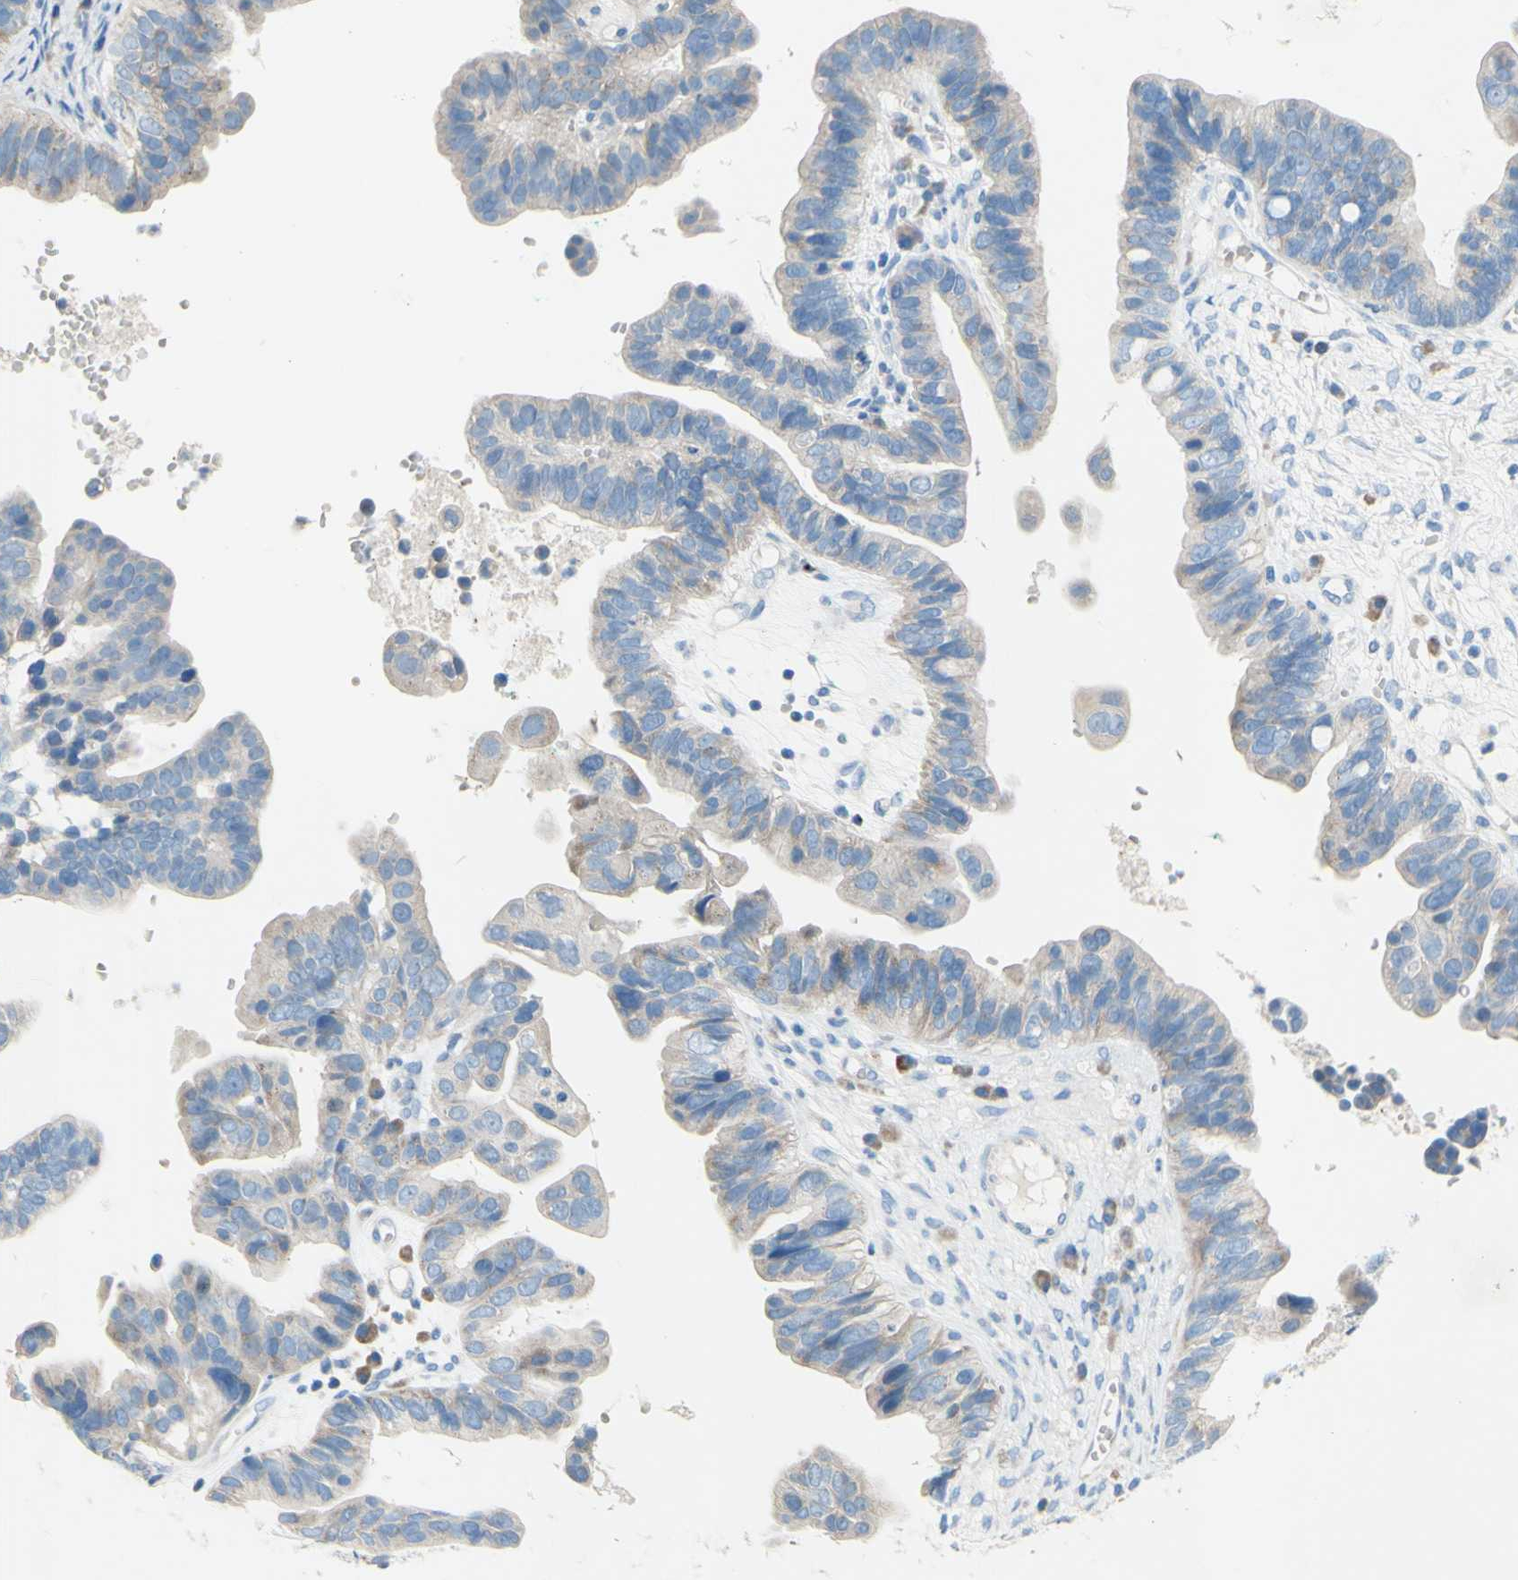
{"staining": {"intensity": "negative", "quantity": "none", "location": "none"}, "tissue": "ovarian cancer", "cell_type": "Tumor cells", "image_type": "cancer", "snomed": [{"axis": "morphology", "description": "Cystadenocarcinoma, serous, NOS"}, {"axis": "topography", "description": "Ovary"}], "caption": "This micrograph is of ovarian serous cystadenocarcinoma stained with immunohistochemistry (IHC) to label a protein in brown with the nuclei are counter-stained blue. There is no expression in tumor cells. The staining was performed using DAB (3,3'-diaminobenzidine) to visualize the protein expression in brown, while the nuclei were stained in blue with hematoxylin (Magnification: 20x).", "gene": "ACADL", "patient": {"sex": "female", "age": 56}}